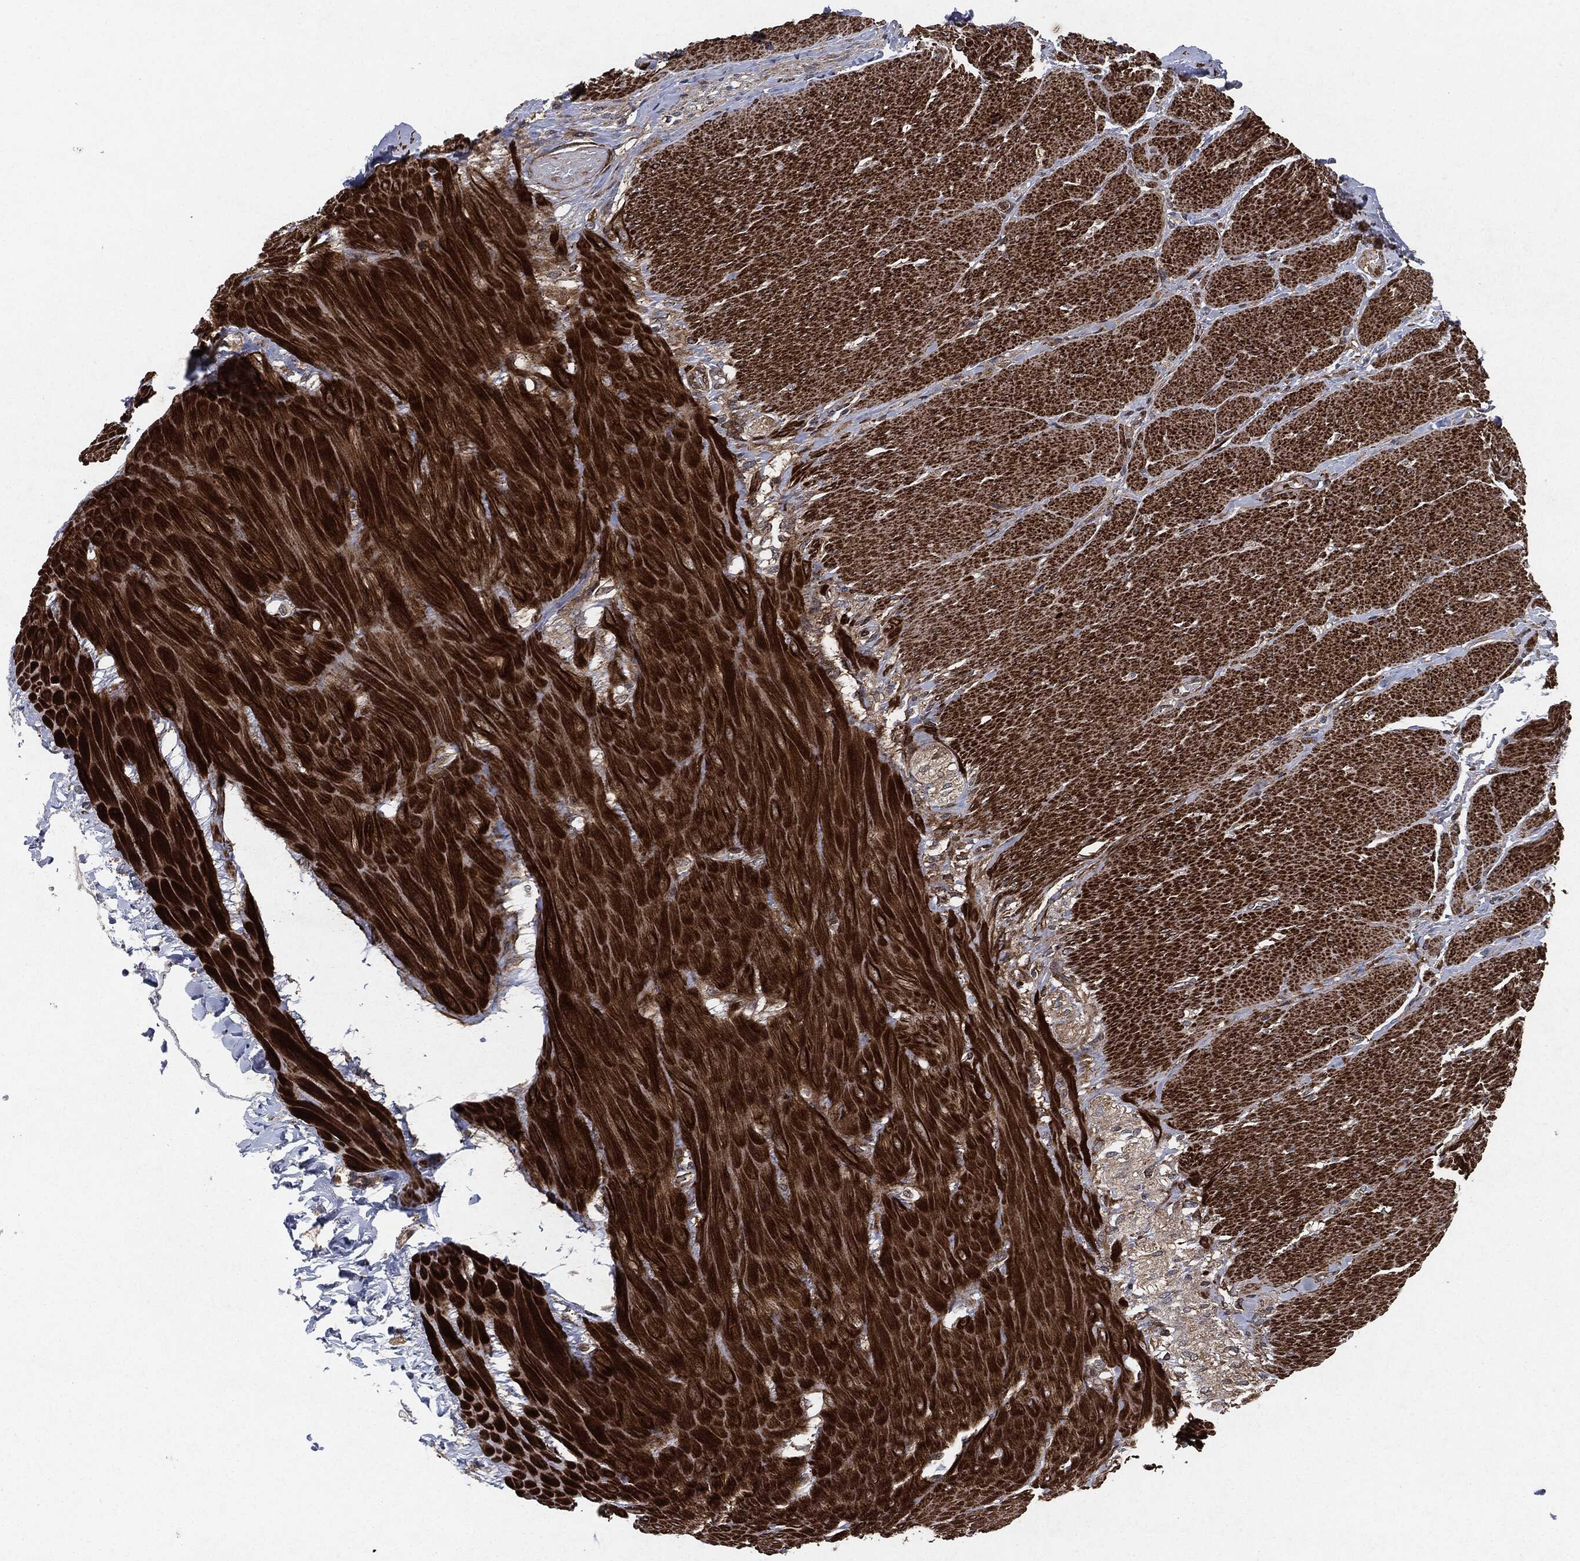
{"staining": {"intensity": "strong", "quantity": "25%-75%", "location": "cytoplasmic/membranous"}, "tissue": "soft tissue", "cell_type": "Fibroblasts", "image_type": "normal", "snomed": [{"axis": "morphology", "description": "Normal tissue, NOS"}, {"axis": "topography", "description": "Smooth muscle"}, {"axis": "topography", "description": "Duodenum"}, {"axis": "topography", "description": "Peripheral nerve tissue"}], "caption": "Immunohistochemistry photomicrograph of unremarkable soft tissue: human soft tissue stained using immunohistochemistry (IHC) displays high levels of strong protein expression localized specifically in the cytoplasmic/membranous of fibroblasts, appearing as a cytoplasmic/membranous brown color.", "gene": "RAF1", "patient": {"sex": "female", "age": 61}}